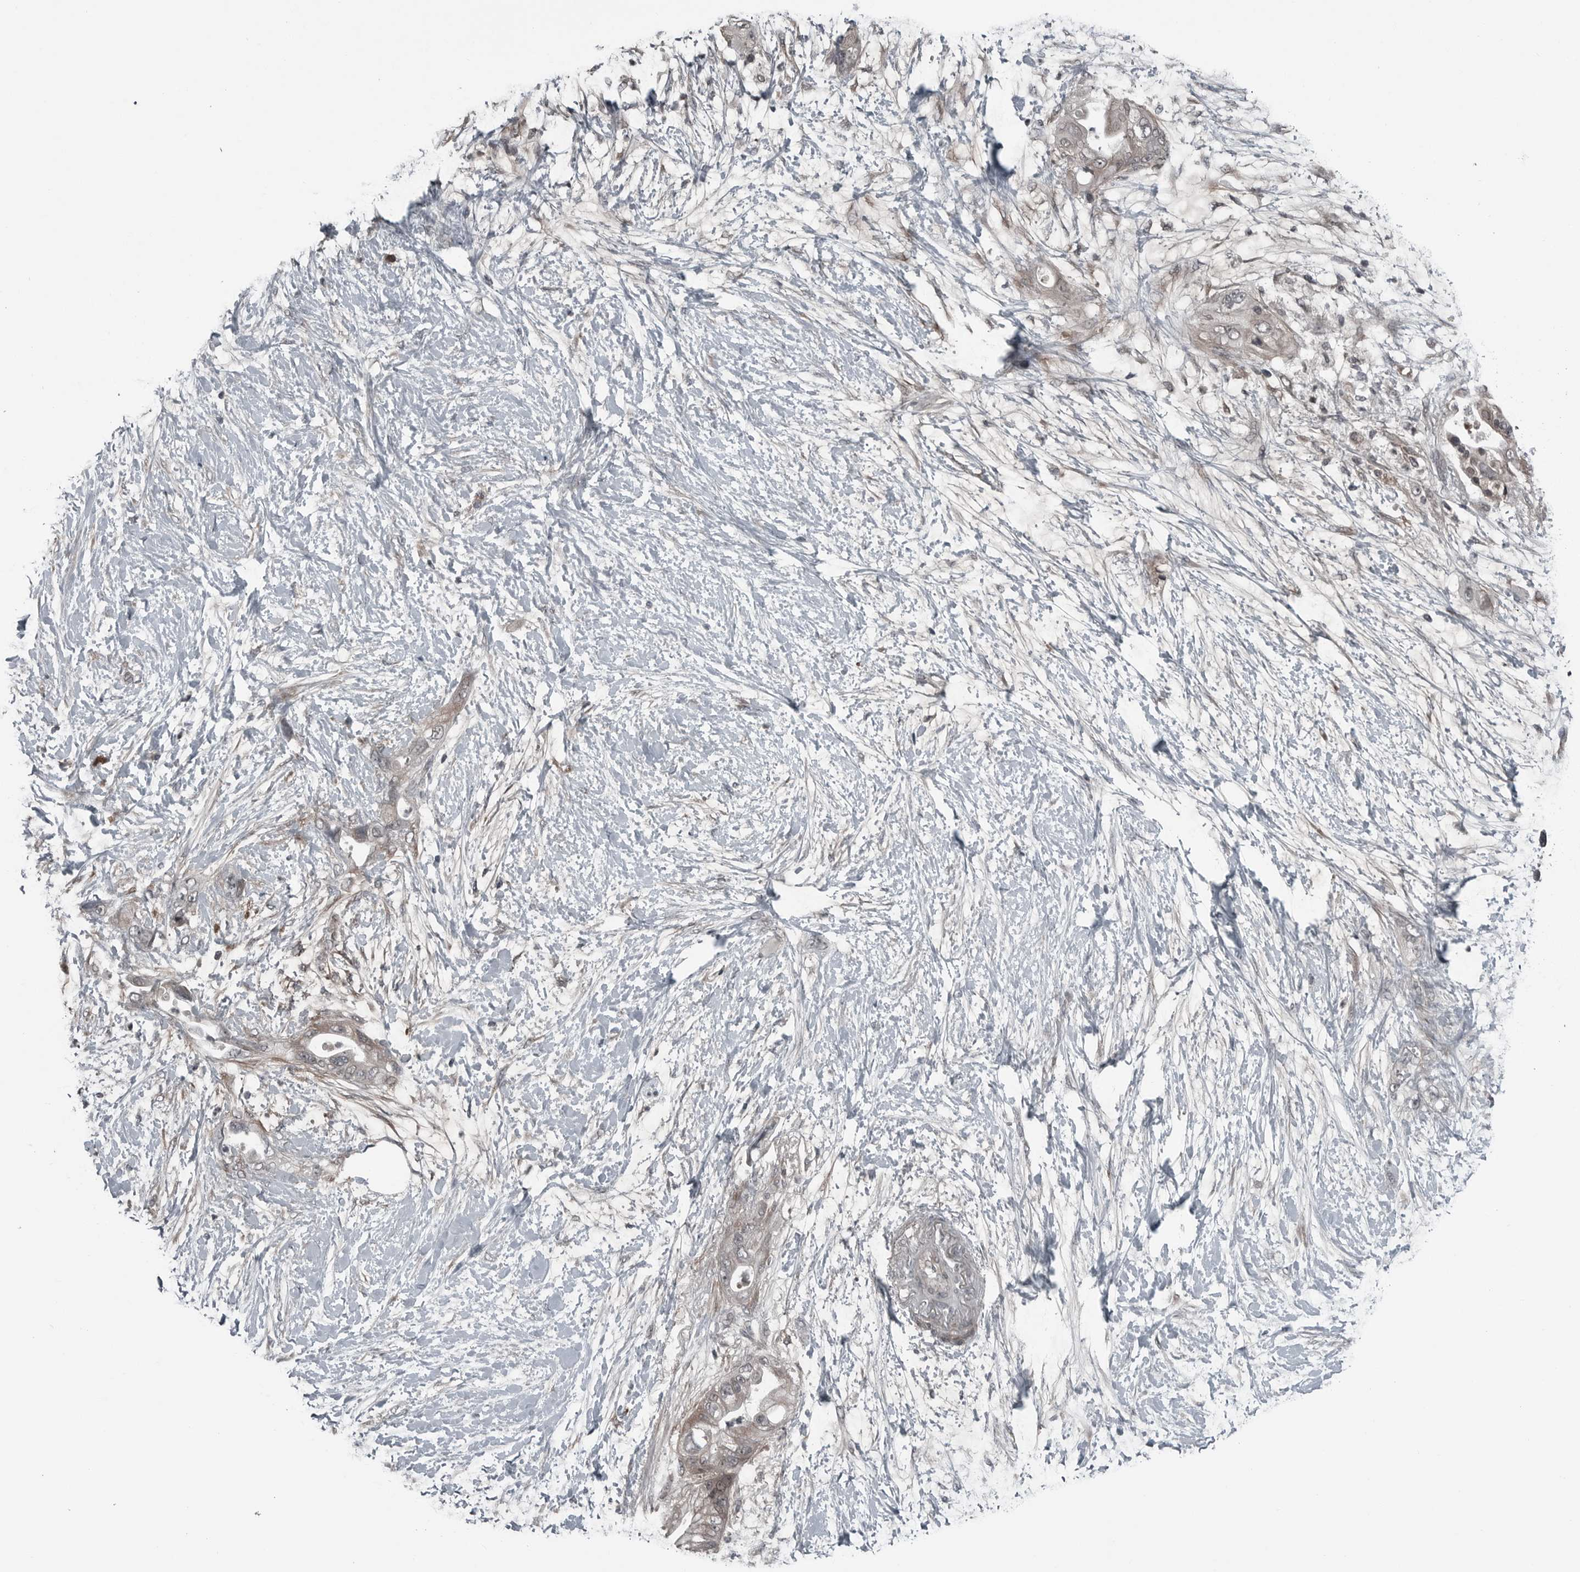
{"staining": {"intensity": "weak", "quantity": ">75%", "location": "cytoplasmic/membranous,nuclear"}, "tissue": "pancreatic cancer", "cell_type": "Tumor cells", "image_type": "cancer", "snomed": [{"axis": "morphology", "description": "Adenocarcinoma, NOS"}, {"axis": "topography", "description": "Pancreas"}], "caption": "IHC staining of adenocarcinoma (pancreatic), which shows low levels of weak cytoplasmic/membranous and nuclear positivity in about >75% of tumor cells indicating weak cytoplasmic/membranous and nuclear protein positivity. The staining was performed using DAB (brown) for protein detection and nuclei were counterstained in hematoxylin (blue).", "gene": "GAK", "patient": {"sex": "male", "age": 53}}